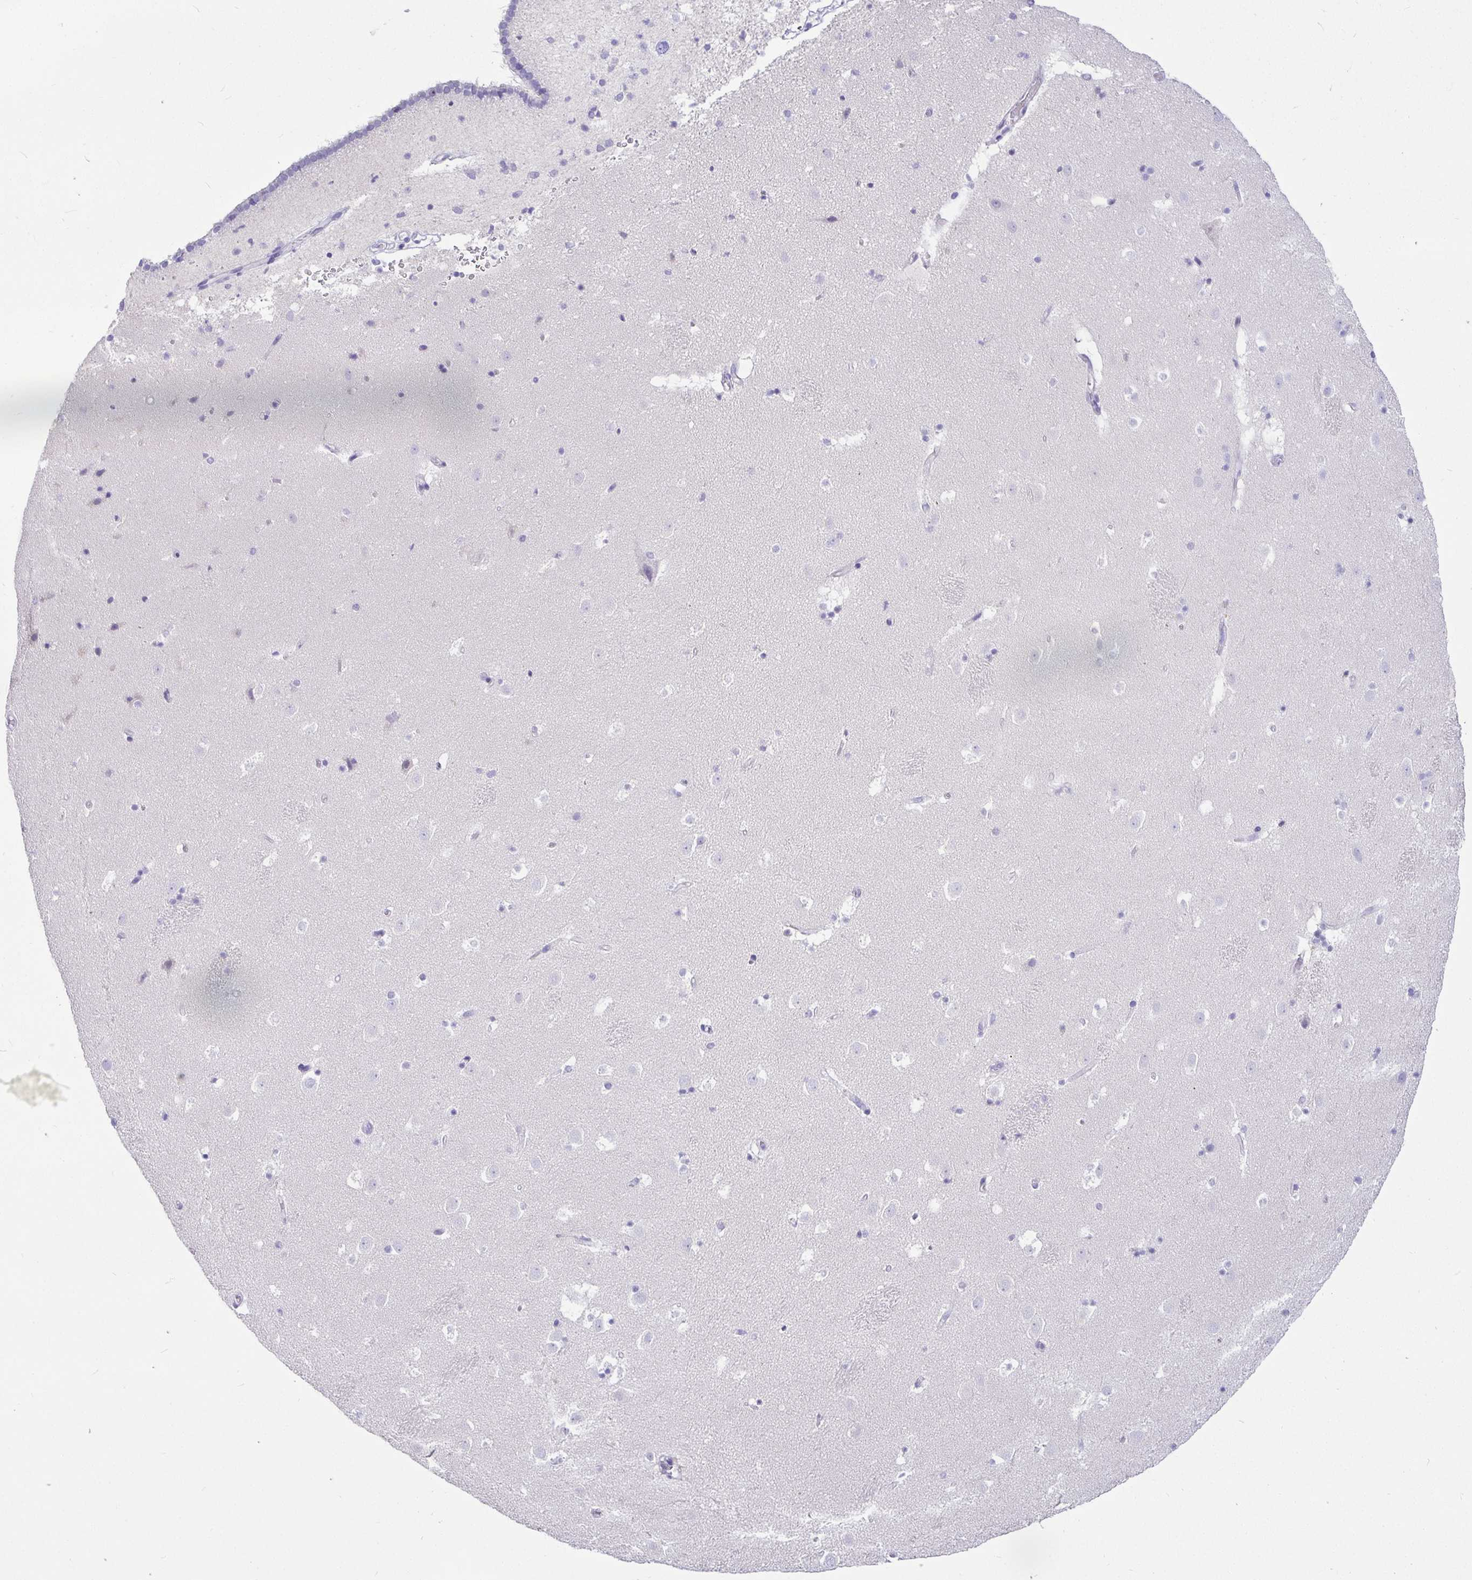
{"staining": {"intensity": "negative", "quantity": "none", "location": "none"}, "tissue": "caudate", "cell_type": "Glial cells", "image_type": "normal", "snomed": [{"axis": "morphology", "description": "Normal tissue, NOS"}, {"axis": "topography", "description": "Lateral ventricle wall"}], "caption": "This photomicrograph is of unremarkable caudate stained with immunohistochemistry to label a protein in brown with the nuclei are counter-stained blue. There is no expression in glial cells. (Stains: DAB immunohistochemistry (IHC) with hematoxylin counter stain, Microscopy: brightfield microscopy at high magnification).", "gene": "TPTE", "patient": {"sex": "male", "age": 37}}